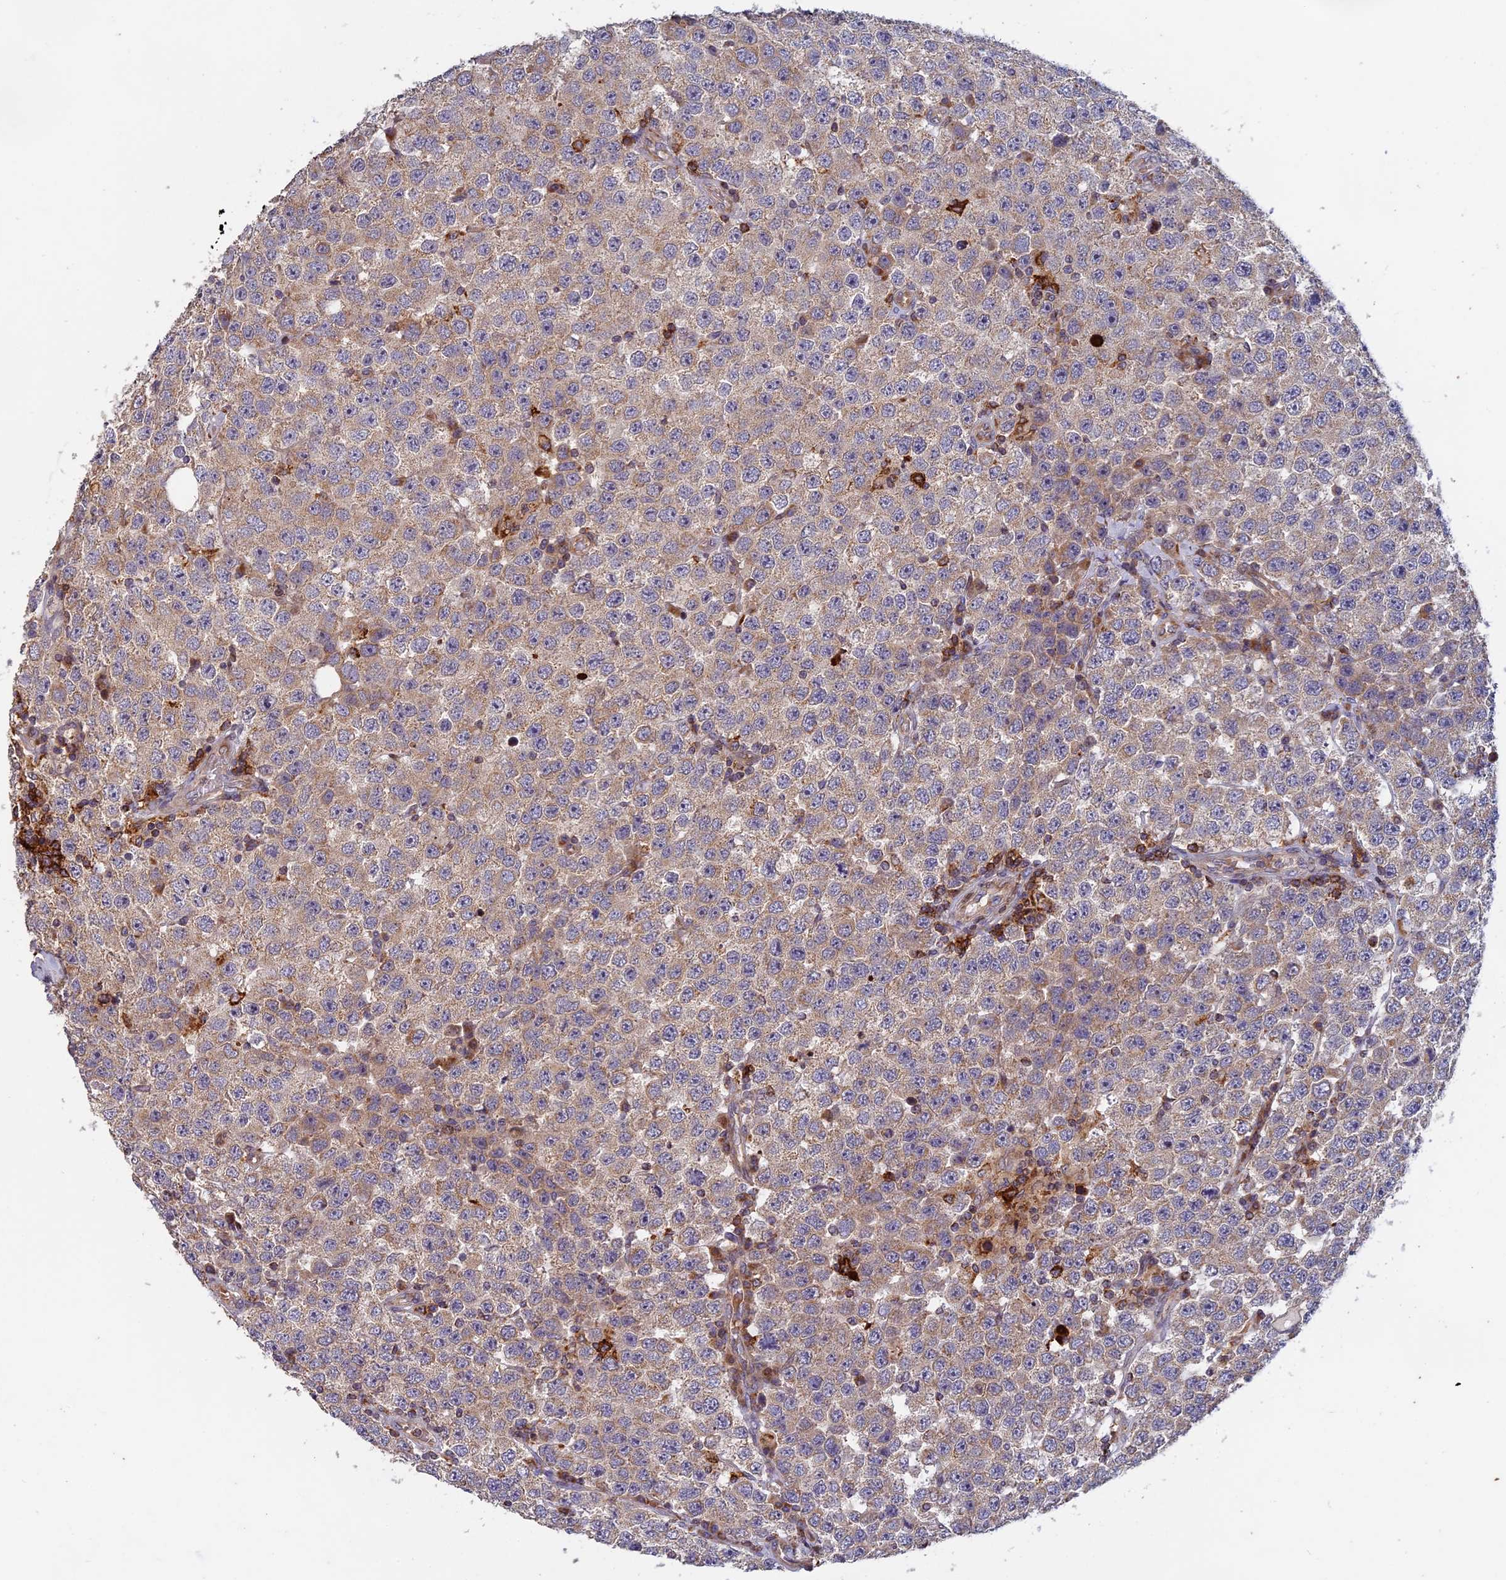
{"staining": {"intensity": "weak", "quantity": ">75%", "location": "cytoplasmic/membranous"}, "tissue": "testis cancer", "cell_type": "Tumor cells", "image_type": "cancer", "snomed": [{"axis": "morphology", "description": "Seminoma, NOS"}, {"axis": "topography", "description": "Testis"}], "caption": "IHC (DAB (3,3'-diaminobenzidine)) staining of human testis cancer (seminoma) demonstrates weak cytoplasmic/membranous protein expression in about >75% of tumor cells. Immunohistochemistry (ihc) stains the protein in brown and the nuclei are stained blue.", "gene": "EDAR", "patient": {"sex": "male", "age": 28}}